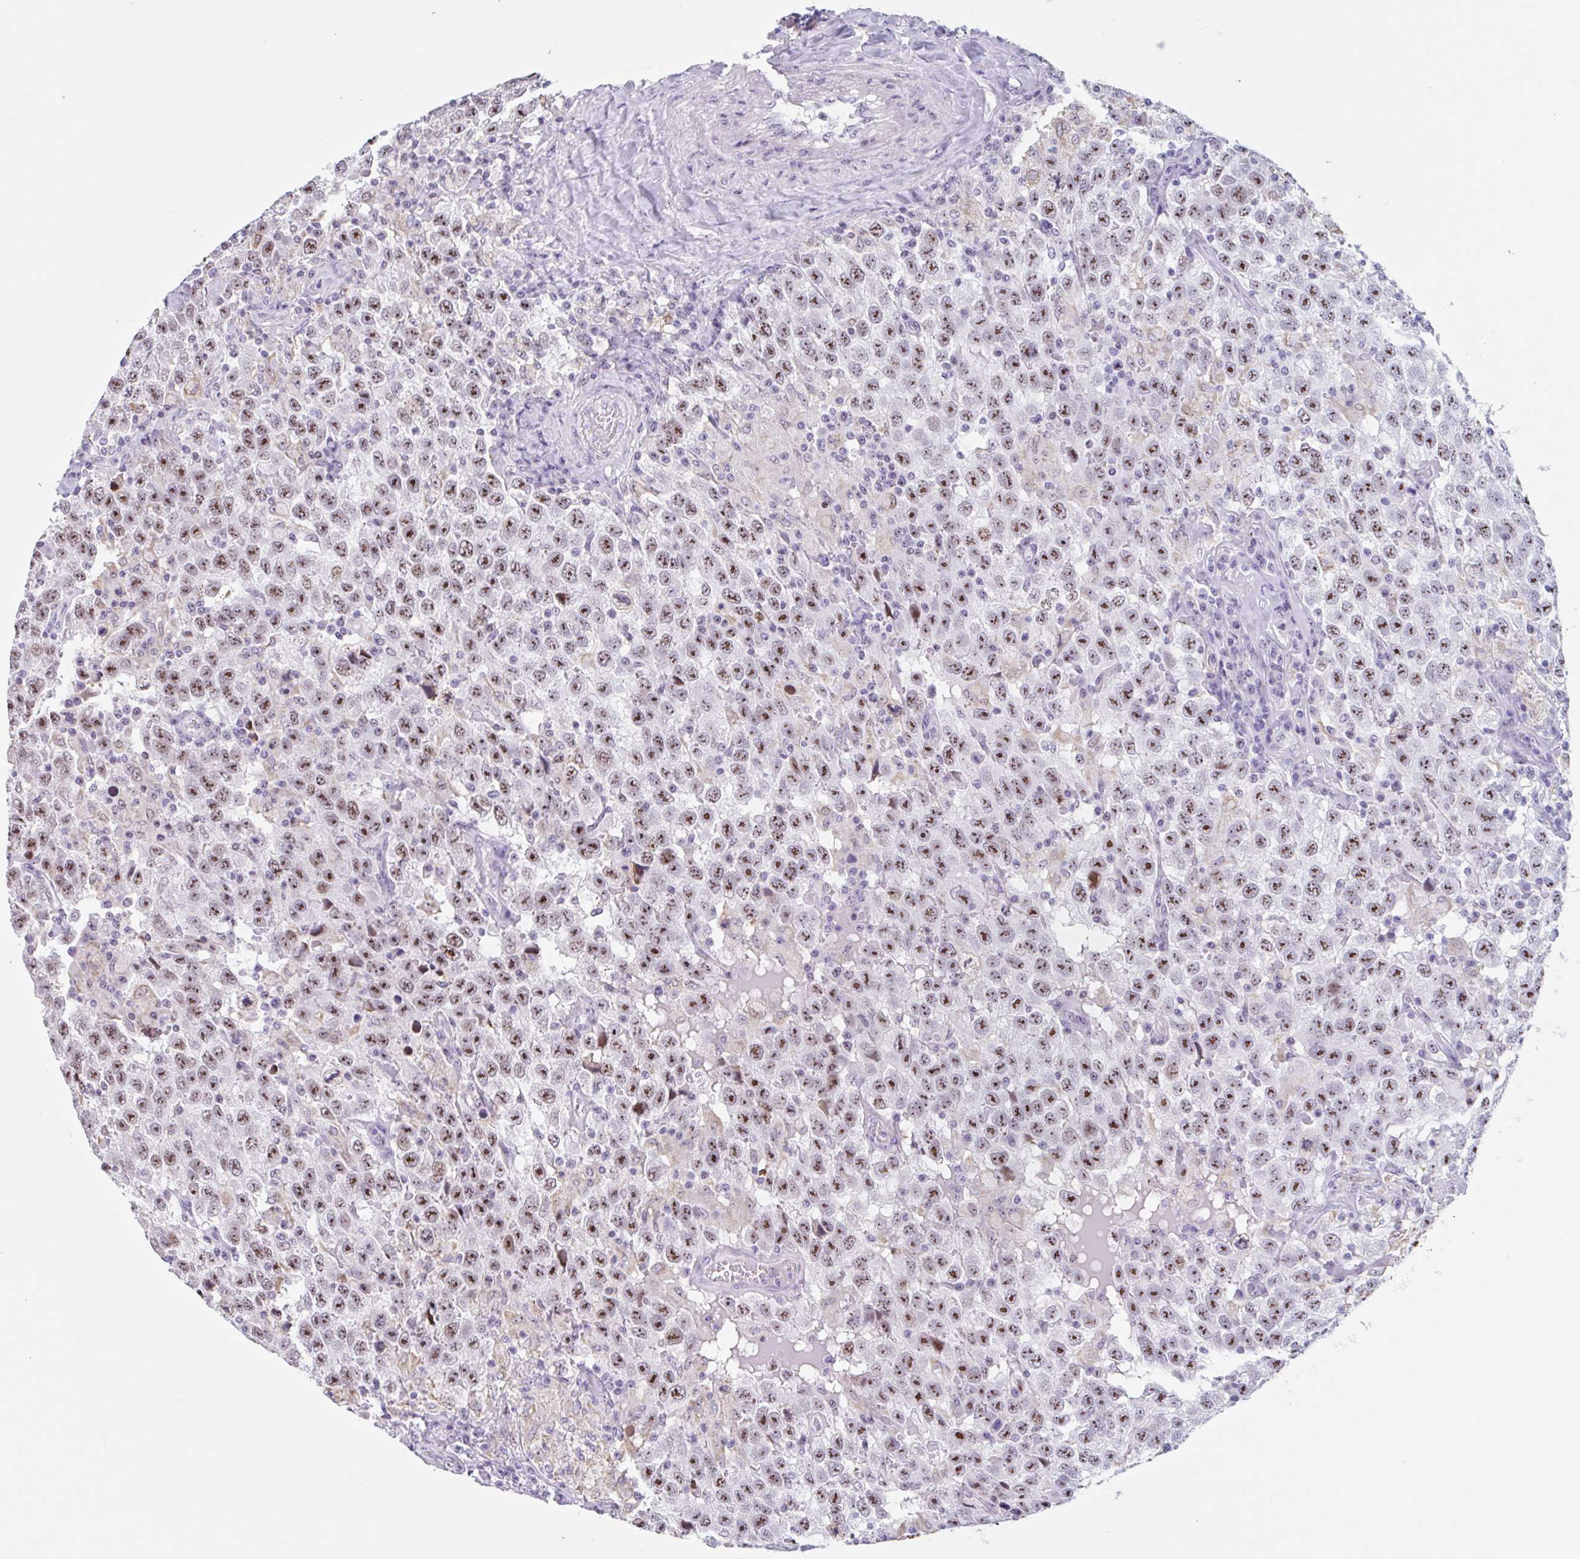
{"staining": {"intensity": "moderate", "quantity": ">75%", "location": "nuclear"}, "tissue": "testis cancer", "cell_type": "Tumor cells", "image_type": "cancer", "snomed": [{"axis": "morphology", "description": "Seminoma, NOS"}, {"axis": "topography", "description": "Testis"}], "caption": "Seminoma (testis) tissue shows moderate nuclear expression in about >75% of tumor cells The protein of interest is stained brown, and the nuclei are stained in blue (DAB IHC with brightfield microscopy, high magnification).", "gene": "LENG9", "patient": {"sex": "male", "age": 41}}